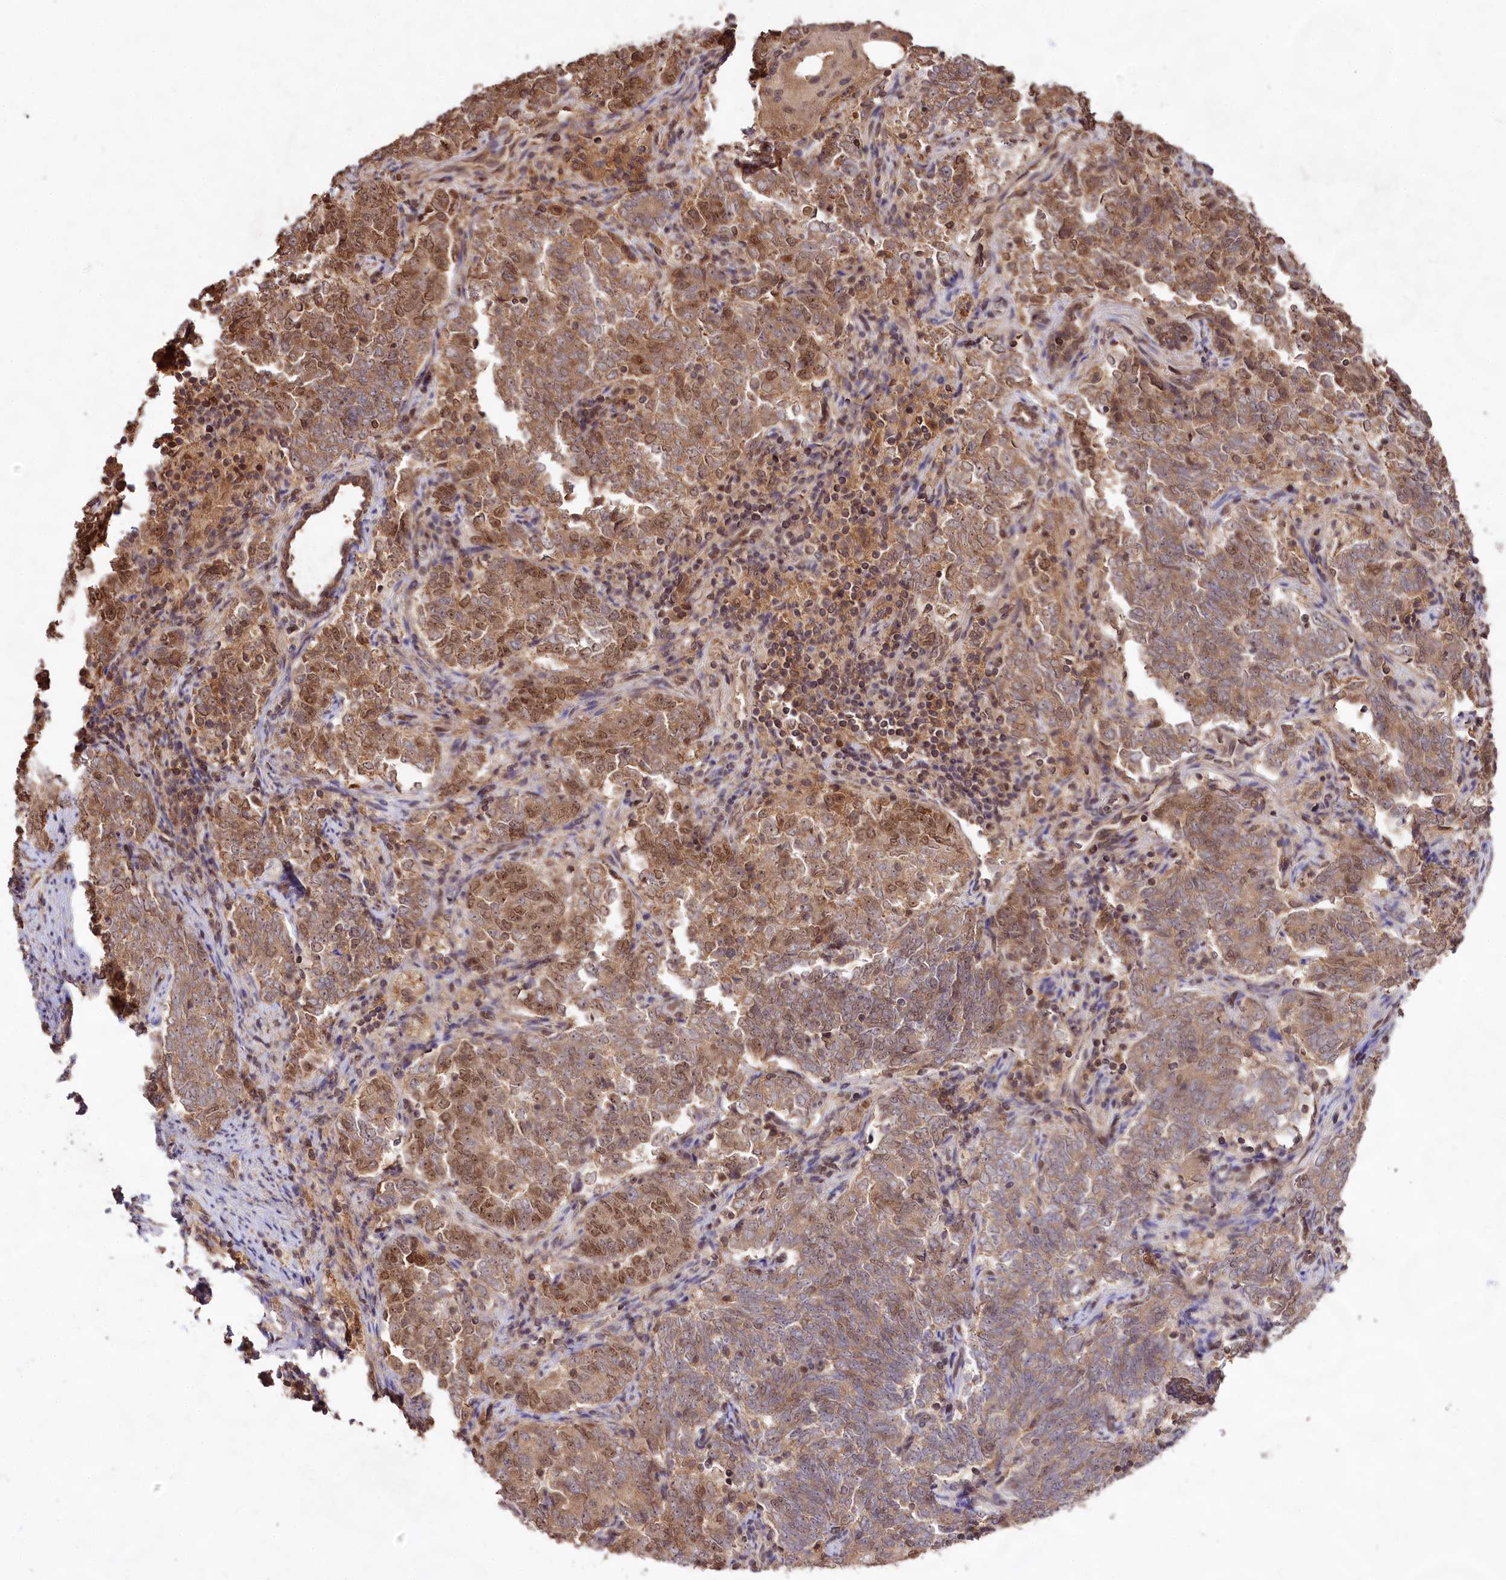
{"staining": {"intensity": "moderate", "quantity": ">75%", "location": "cytoplasmic/membranous,nuclear"}, "tissue": "endometrial cancer", "cell_type": "Tumor cells", "image_type": "cancer", "snomed": [{"axis": "morphology", "description": "Adenocarcinoma, NOS"}, {"axis": "topography", "description": "Endometrium"}], "caption": "IHC (DAB) staining of human endometrial adenocarcinoma reveals moderate cytoplasmic/membranous and nuclear protein expression in about >75% of tumor cells.", "gene": "RRP8", "patient": {"sex": "female", "age": 80}}